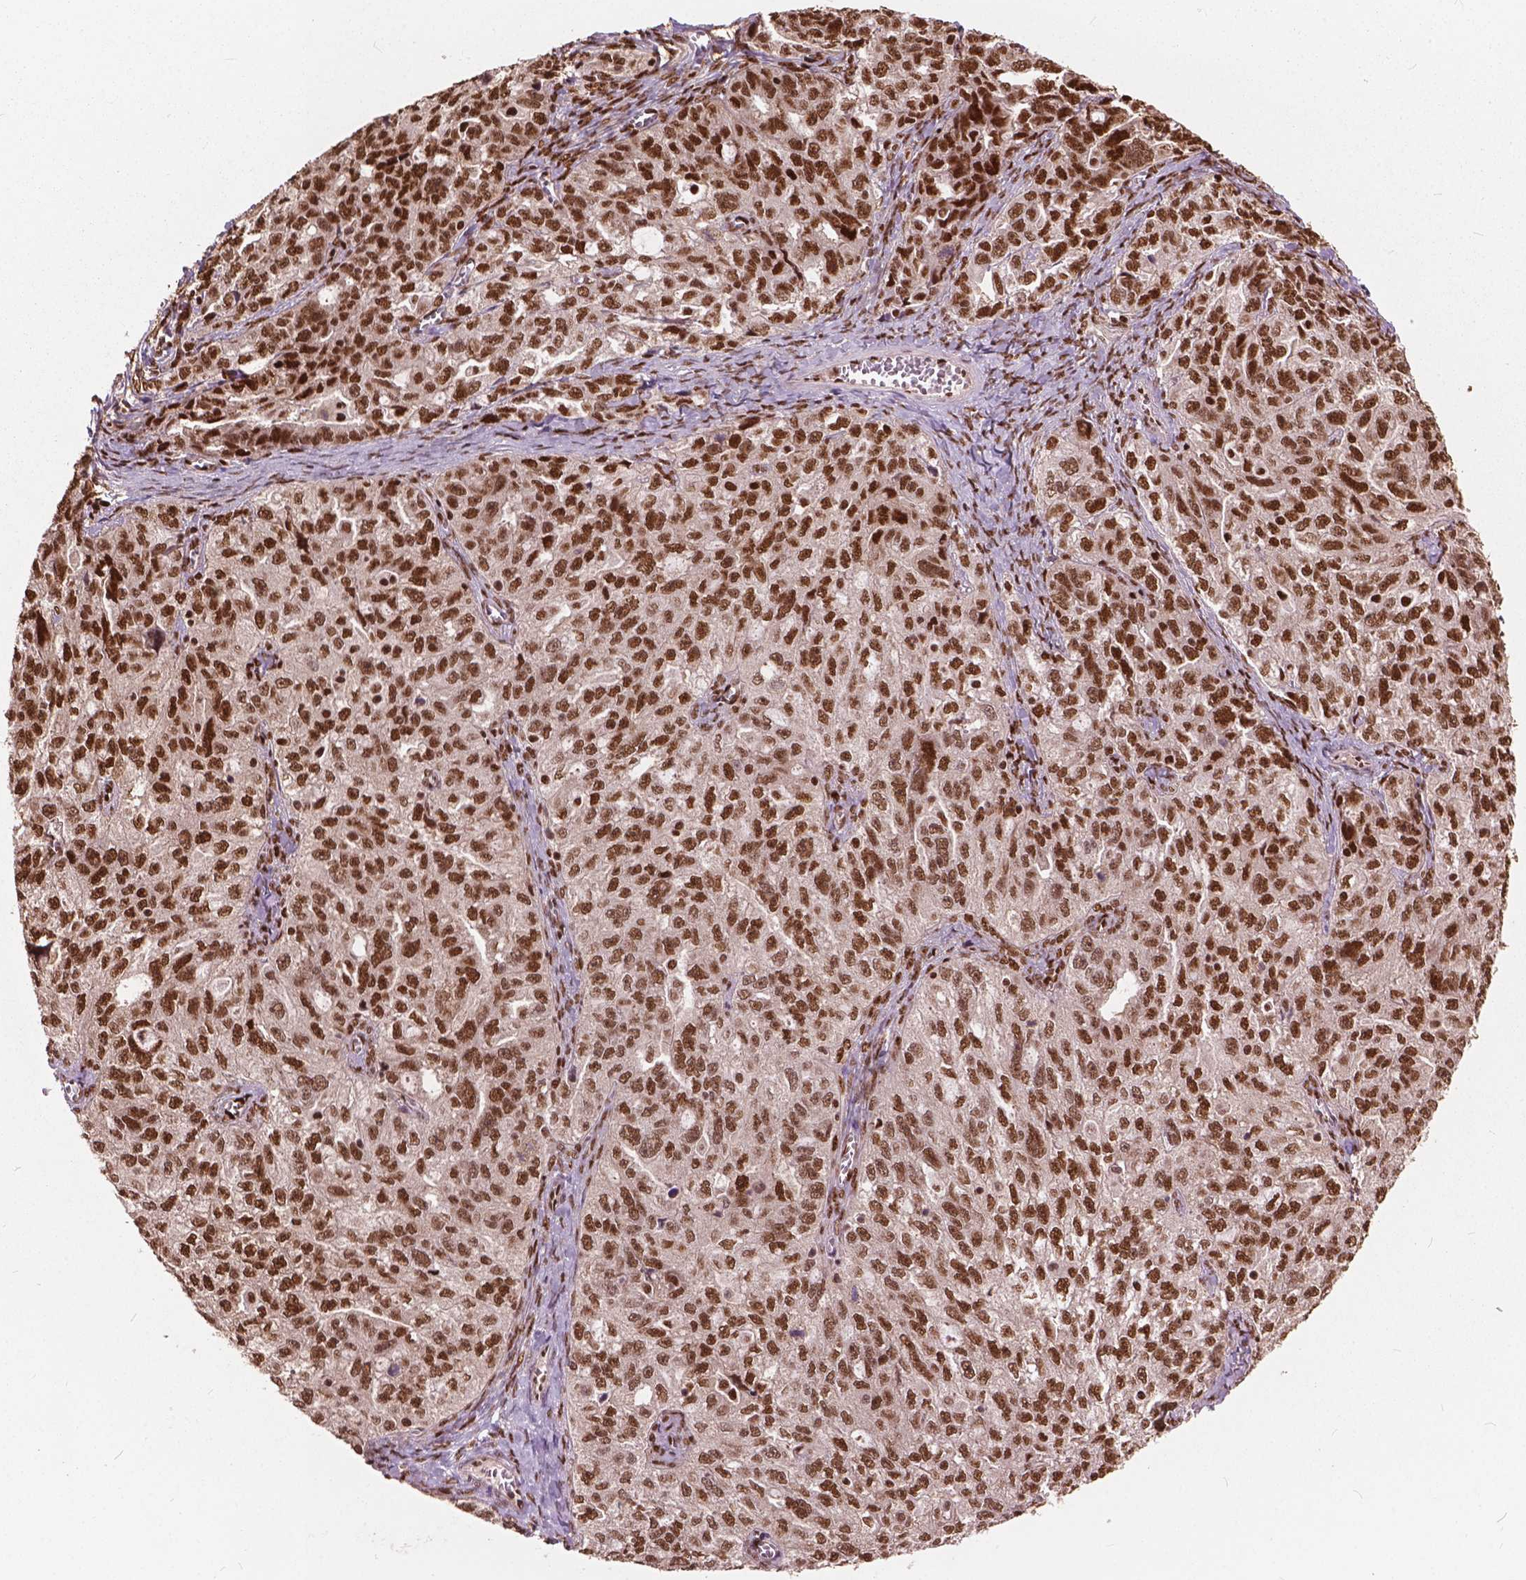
{"staining": {"intensity": "strong", "quantity": ">75%", "location": "nuclear"}, "tissue": "ovarian cancer", "cell_type": "Tumor cells", "image_type": "cancer", "snomed": [{"axis": "morphology", "description": "Cystadenocarcinoma, serous, NOS"}, {"axis": "topography", "description": "Ovary"}], "caption": "High-magnification brightfield microscopy of ovarian cancer (serous cystadenocarcinoma) stained with DAB (brown) and counterstained with hematoxylin (blue). tumor cells exhibit strong nuclear staining is appreciated in about>75% of cells.", "gene": "ANP32B", "patient": {"sex": "female", "age": 51}}